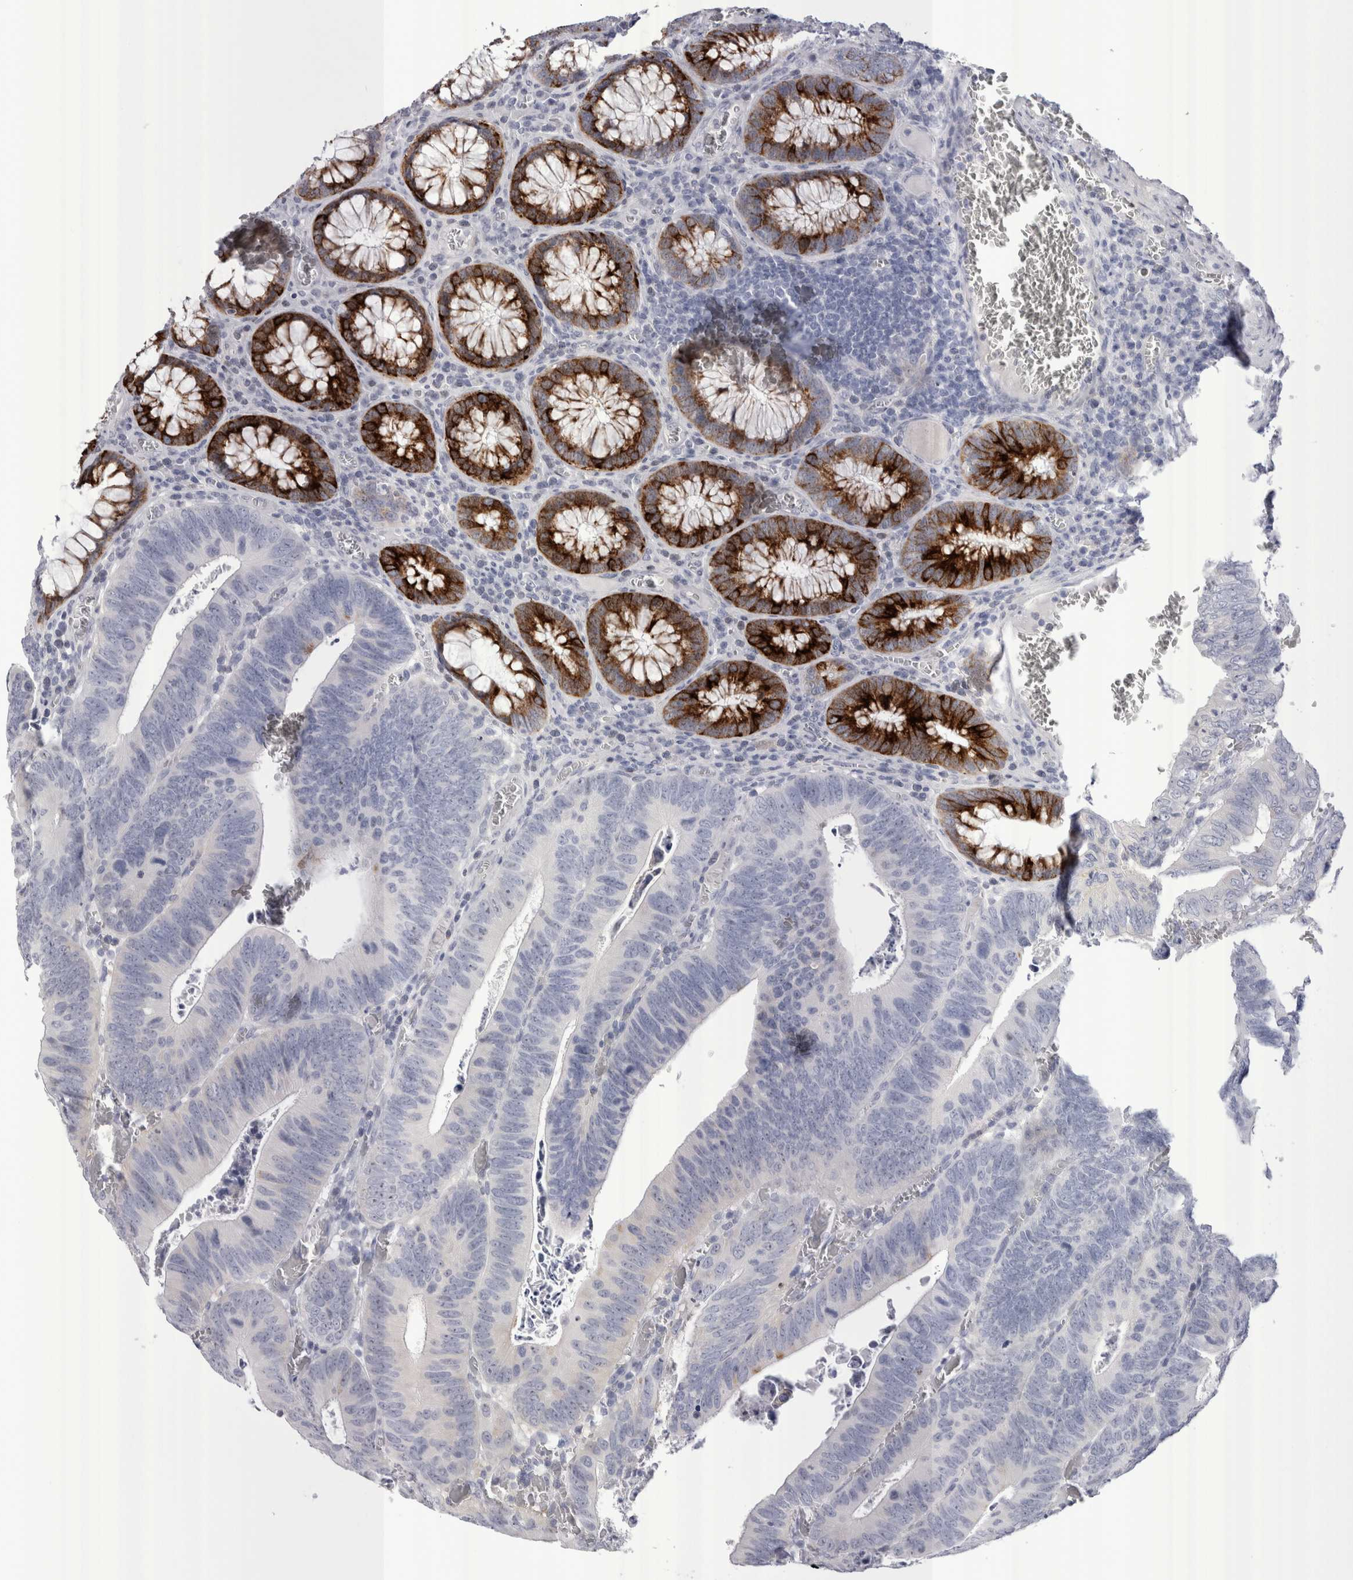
{"staining": {"intensity": "negative", "quantity": "none", "location": "none"}, "tissue": "colorectal cancer", "cell_type": "Tumor cells", "image_type": "cancer", "snomed": [{"axis": "morphology", "description": "Inflammation, NOS"}, {"axis": "morphology", "description": "Adenocarcinoma, NOS"}, {"axis": "topography", "description": "Colon"}], "caption": "Immunohistochemical staining of colorectal cancer (adenocarcinoma) shows no significant staining in tumor cells.", "gene": "PWP2", "patient": {"sex": "male", "age": 72}}